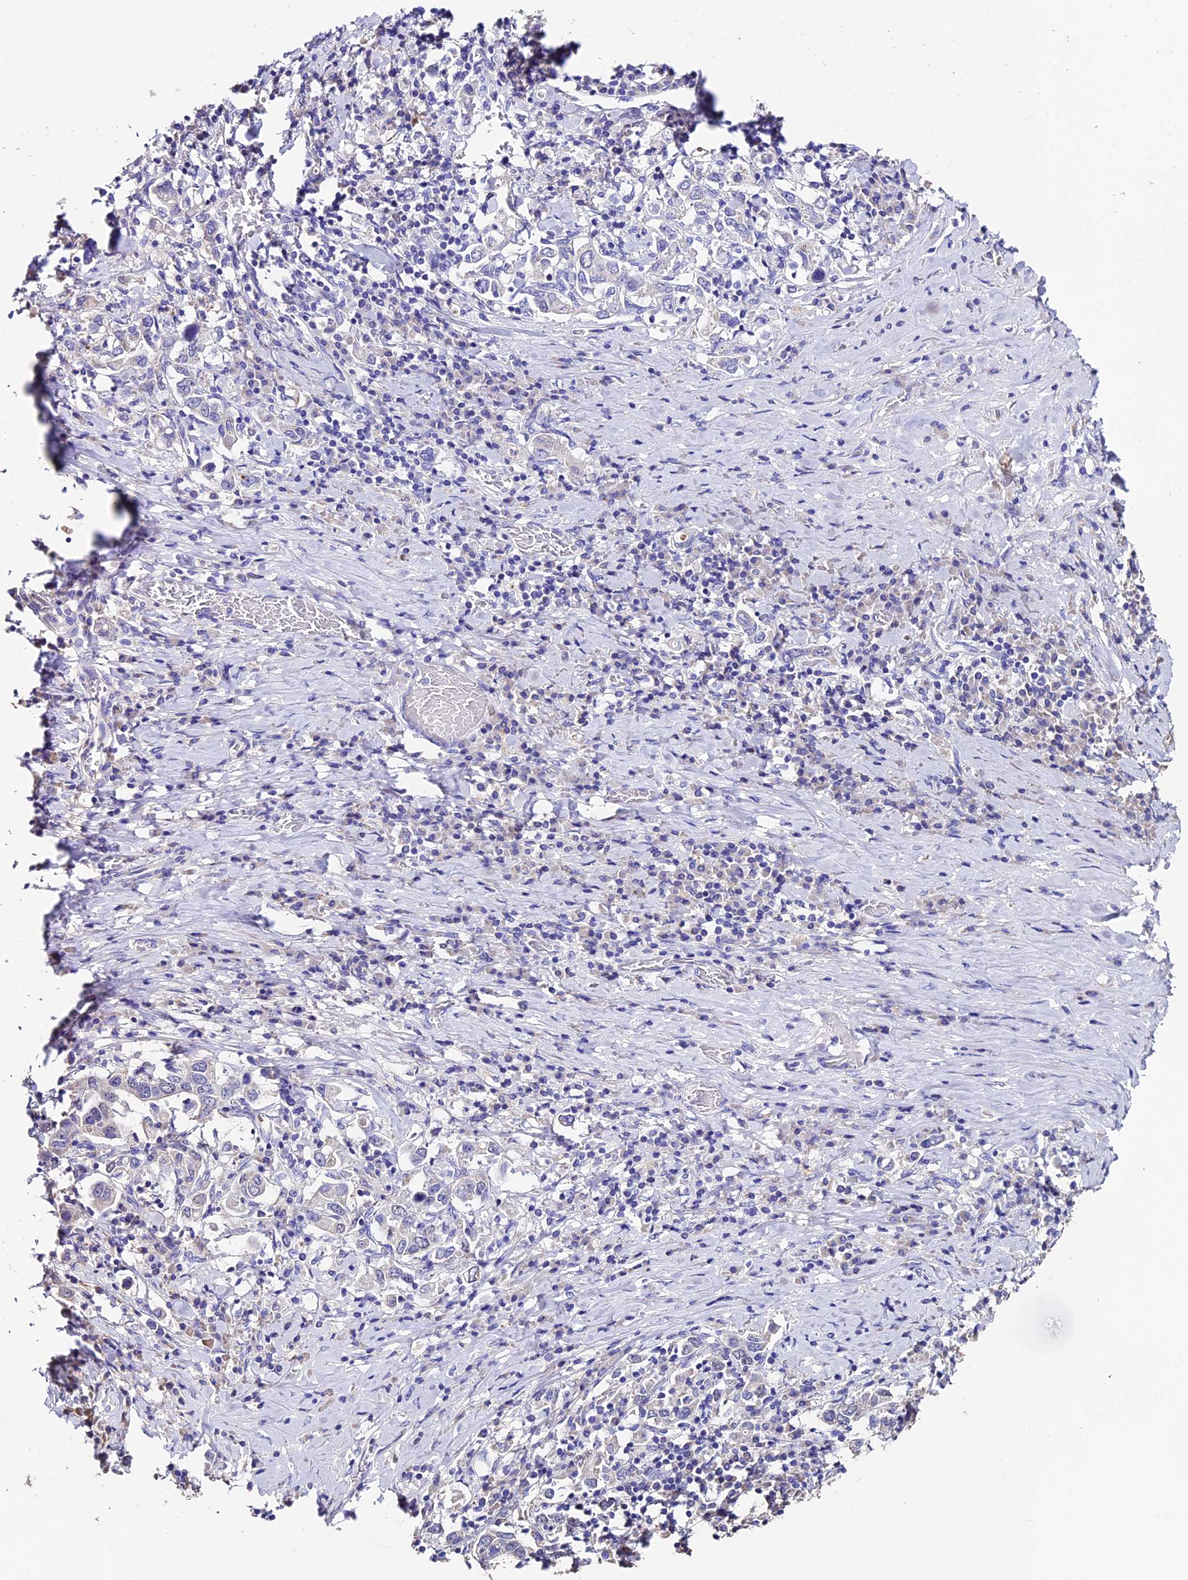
{"staining": {"intensity": "weak", "quantity": "<25%", "location": "cytoplasmic/membranous"}, "tissue": "stomach cancer", "cell_type": "Tumor cells", "image_type": "cancer", "snomed": [{"axis": "morphology", "description": "Adenocarcinoma, NOS"}, {"axis": "topography", "description": "Stomach, upper"}, {"axis": "topography", "description": "Stomach"}], "caption": "This is an immunohistochemistry (IHC) photomicrograph of human stomach adenocarcinoma. There is no expression in tumor cells.", "gene": "FBXW9", "patient": {"sex": "male", "age": 62}}